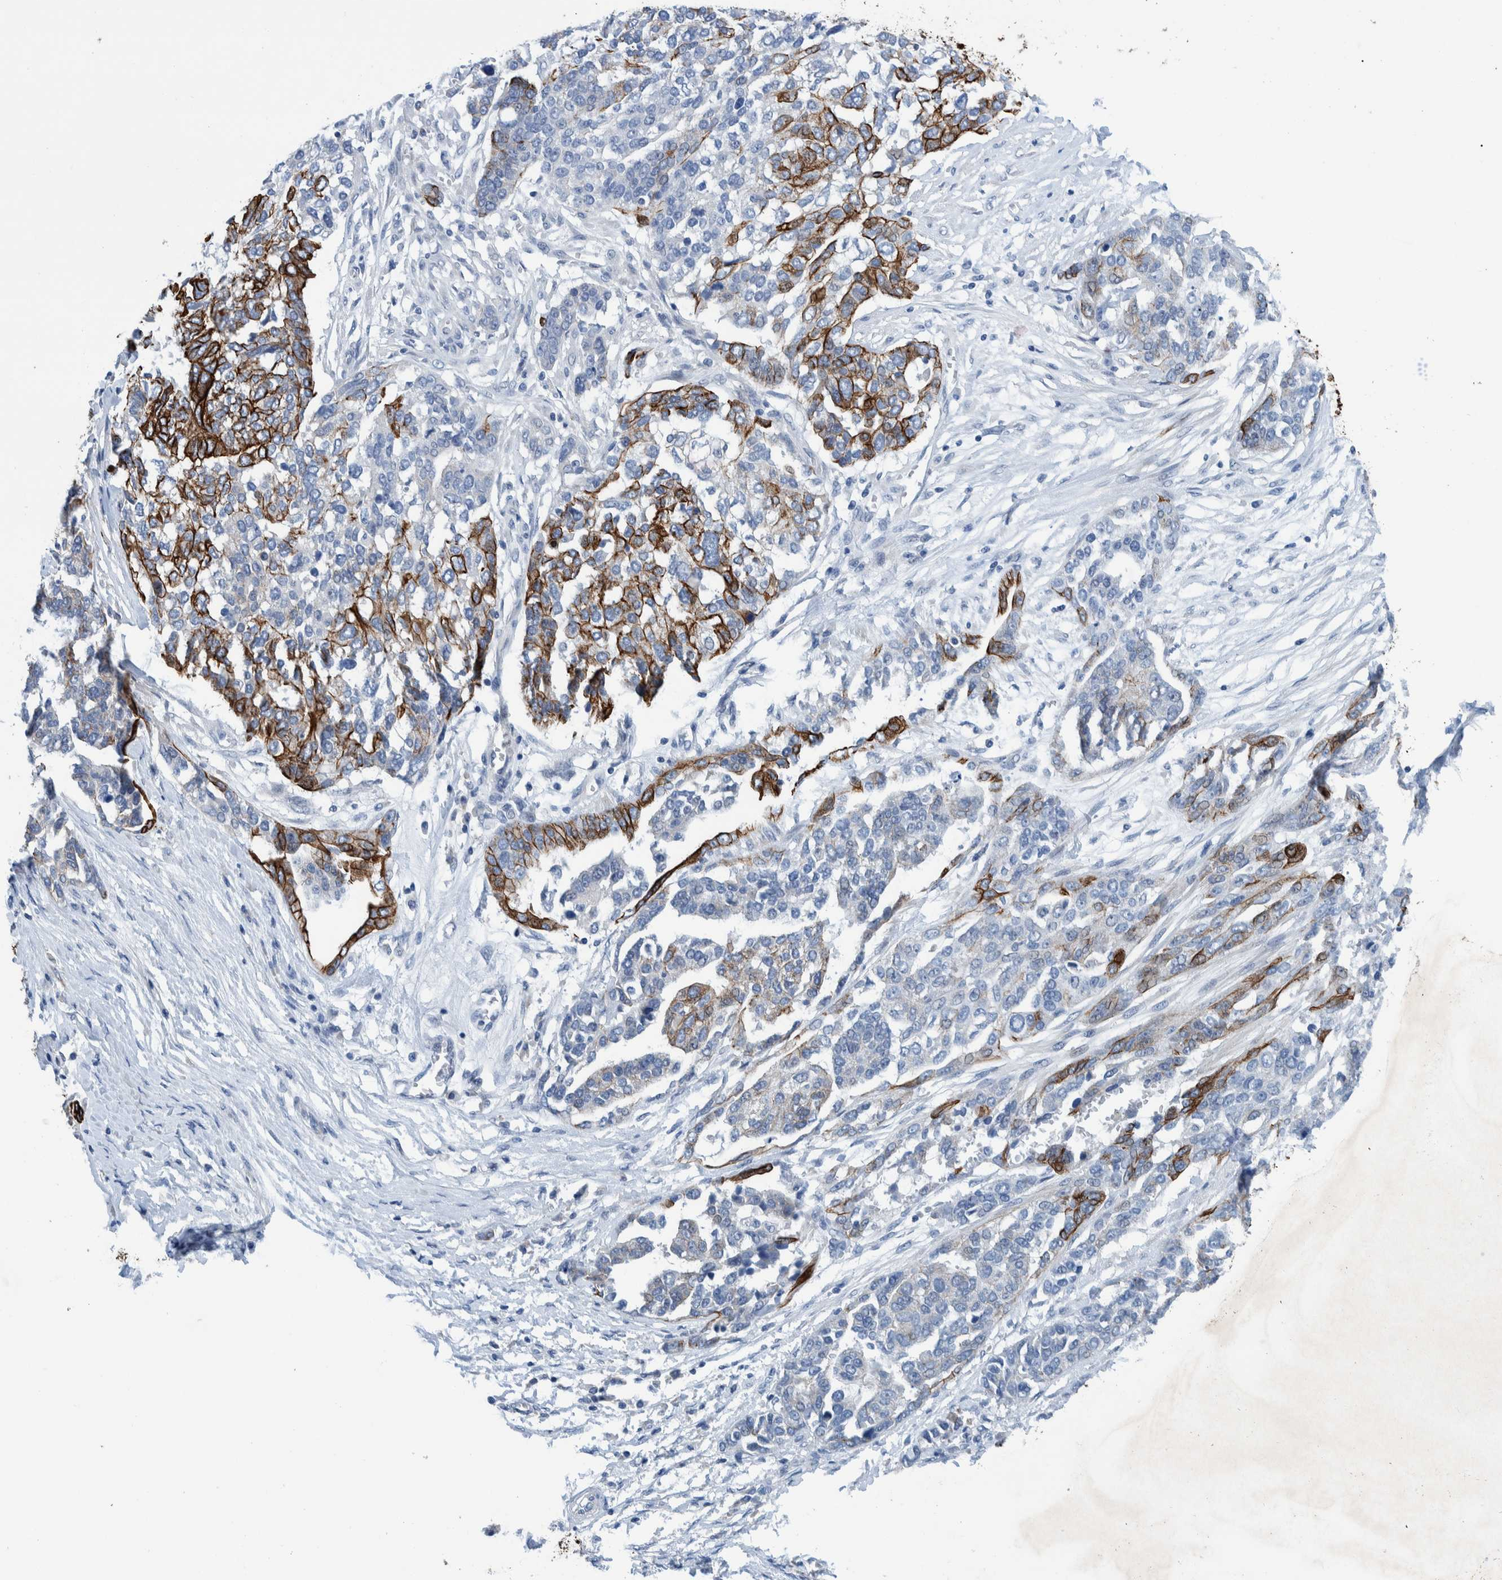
{"staining": {"intensity": "strong", "quantity": "25%-75%", "location": "cytoplasmic/membranous"}, "tissue": "ovarian cancer", "cell_type": "Tumor cells", "image_type": "cancer", "snomed": [{"axis": "morphology", "description": "Cystadenocarcinoma, serous, NOS"}, {"axis": "topography", "description": "Ovary"}], "caption": "IHC image of neoplastic tissue: human ovarian serous cystadenocarcinoma stained using IHC displays high levels of strong protein expression localized specifically in the cytoplasmic/membranous of tumor cells, appearing as a cytoplasmic/membranous brown color.", "gene": "MKS1", "patient": {"sex": "female", "age": 44}}